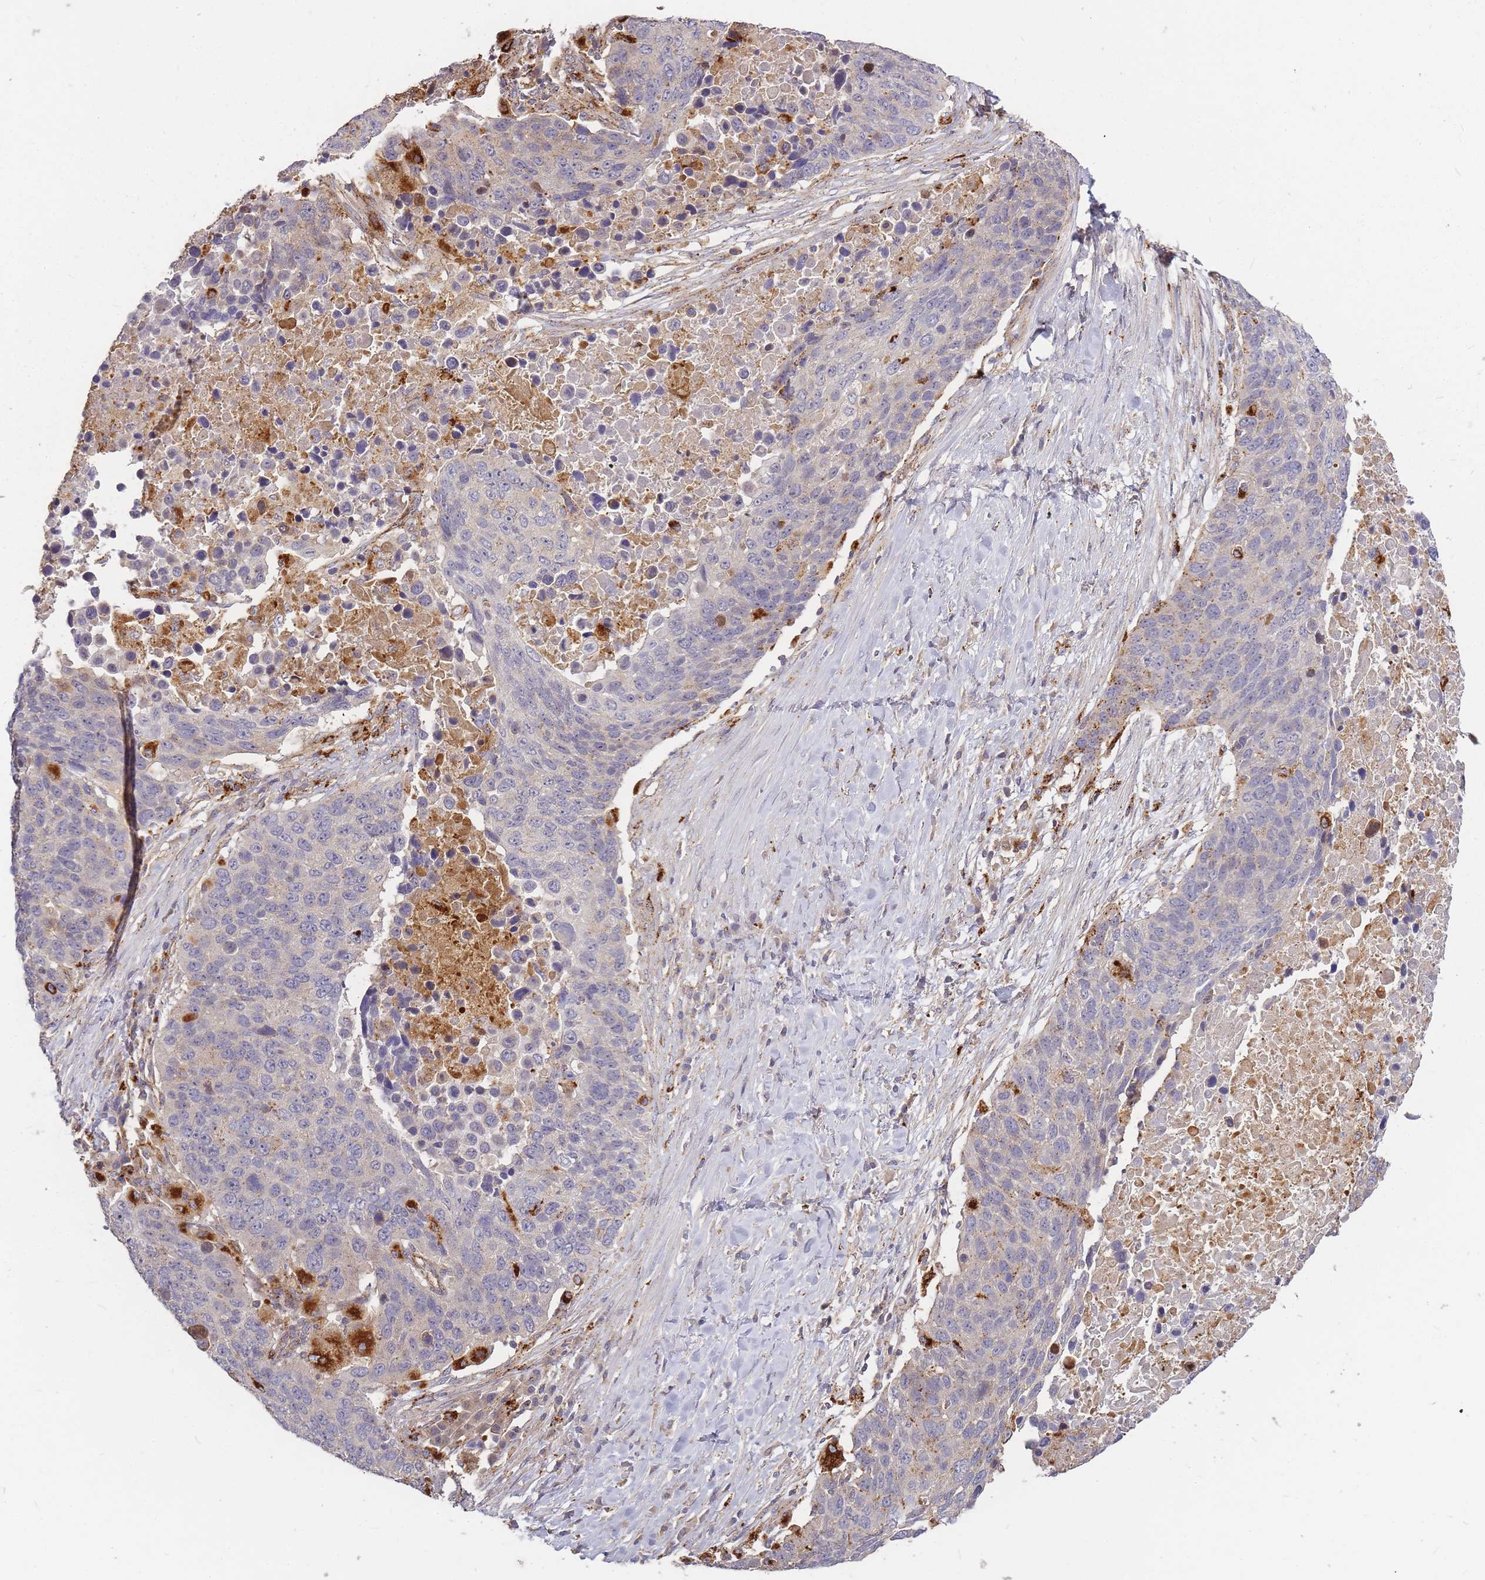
{"staining": {"intensity": "negative", "quantity": "none", "location": "none"}, "tissue": "lung cancer", "cell_type": "Tumor cells", "image_type": "cancer", "snomed": [{"axis": "morphology", "description": "Normal tissue, NOS"}, {"axis": "morphology", "description": "Squamous cell carcinoma, NOS"}, {"axis": "topography", "description": "Lymph node"}, {"axis": "topography", "description": "Lung"}], "caption": "Immunohistochemical staining of human lung squamous cell carcinoma reveals no significant staining in tumor cells.", "gene": "ATG5", "patient": {"sex": "male", "age": 66}}